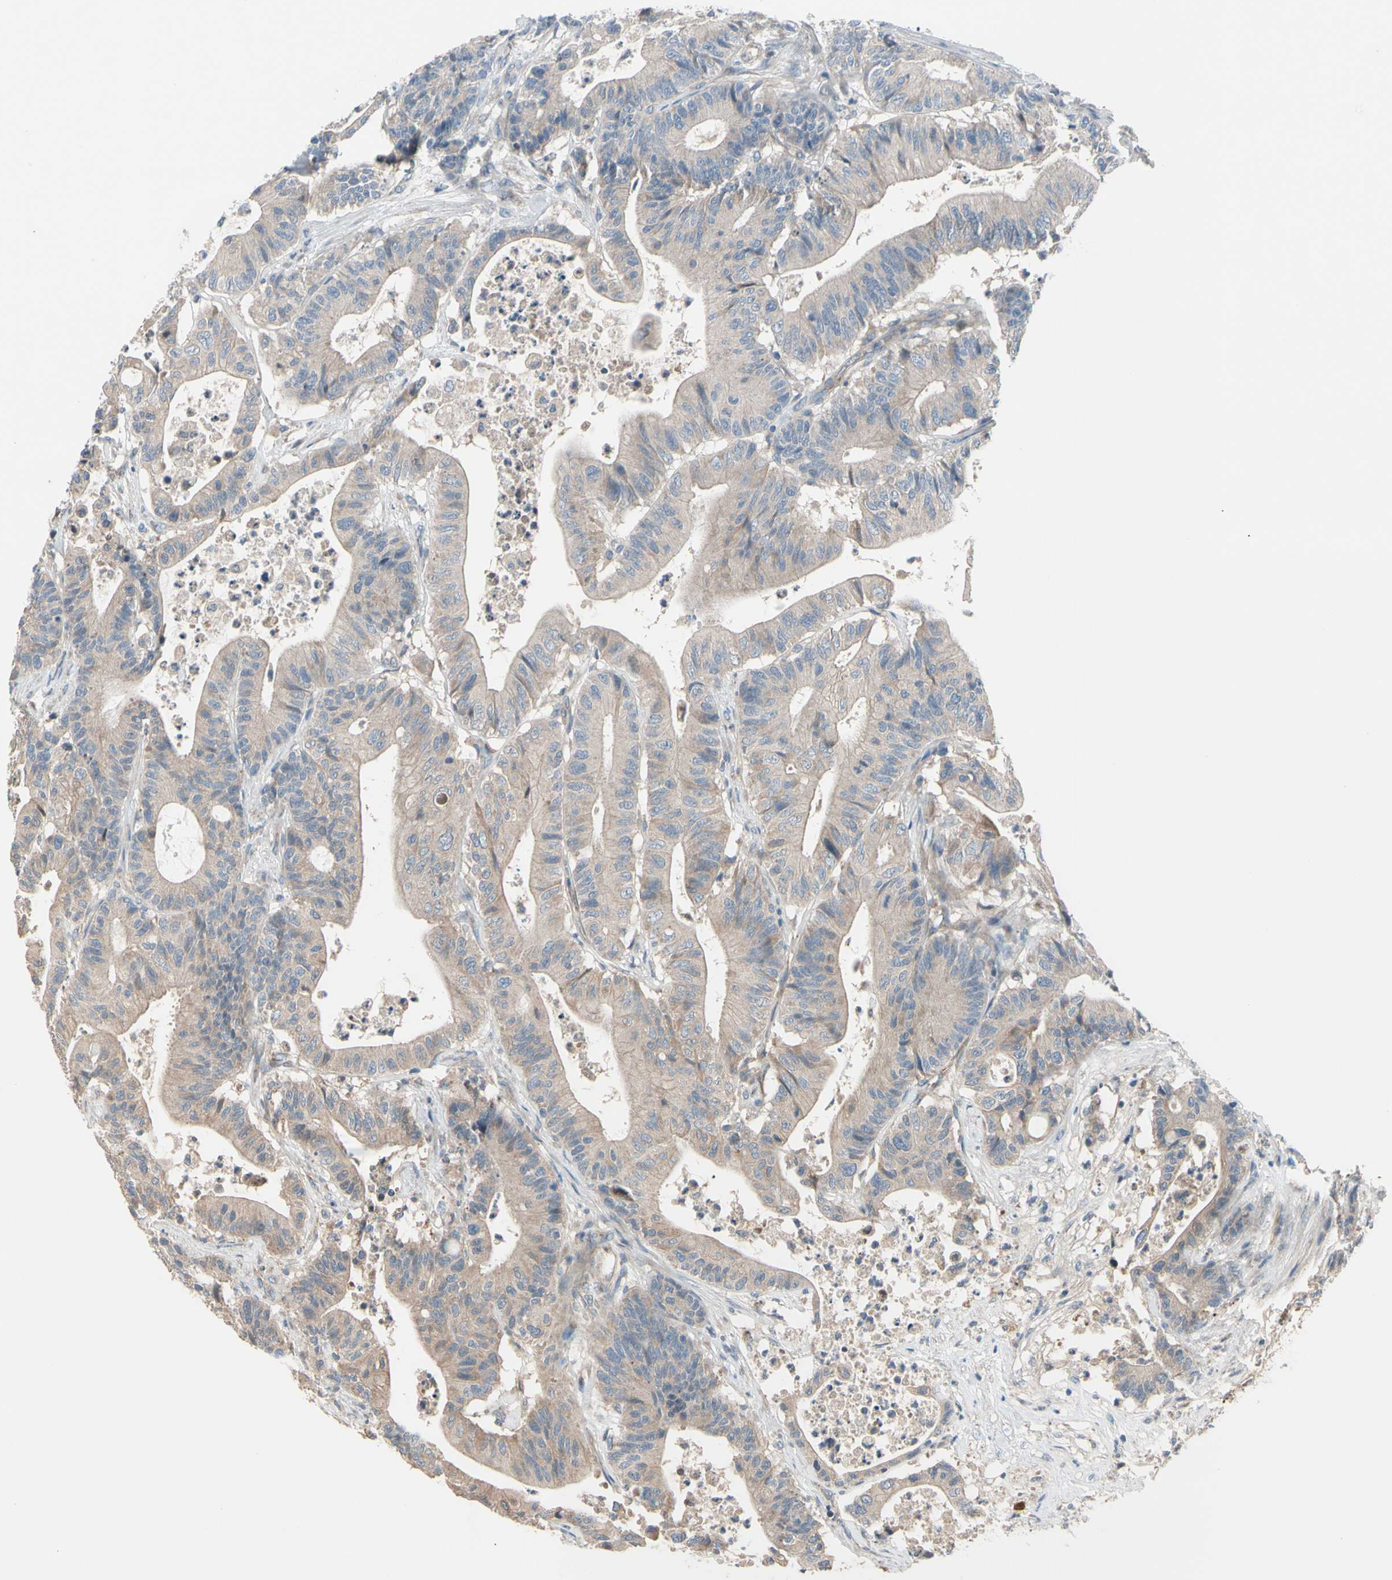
{"staining": {"intensity": "weak", "quantity": ">75%", "location": "cytoplasmic/membranous"}, "tissue": "colorectal cancer", "cell_type": "Tumor cells", "image_type": "cancer", "snomed": [{"axis": "morphology", "description": "Adenocarcinoma, NOS"}, {"axis": "topography", "description": "Colon"}], "caption": "Immunohistochemistry (IHC) (DAB) staining of colorectal cancer (adenocarcinoma) demonstrates weak cytoplasmic/membranous protein expression in about >75% of tumor cells.", "gene": "EPHA3", "patient": {"sex": "female", "age": 84}}